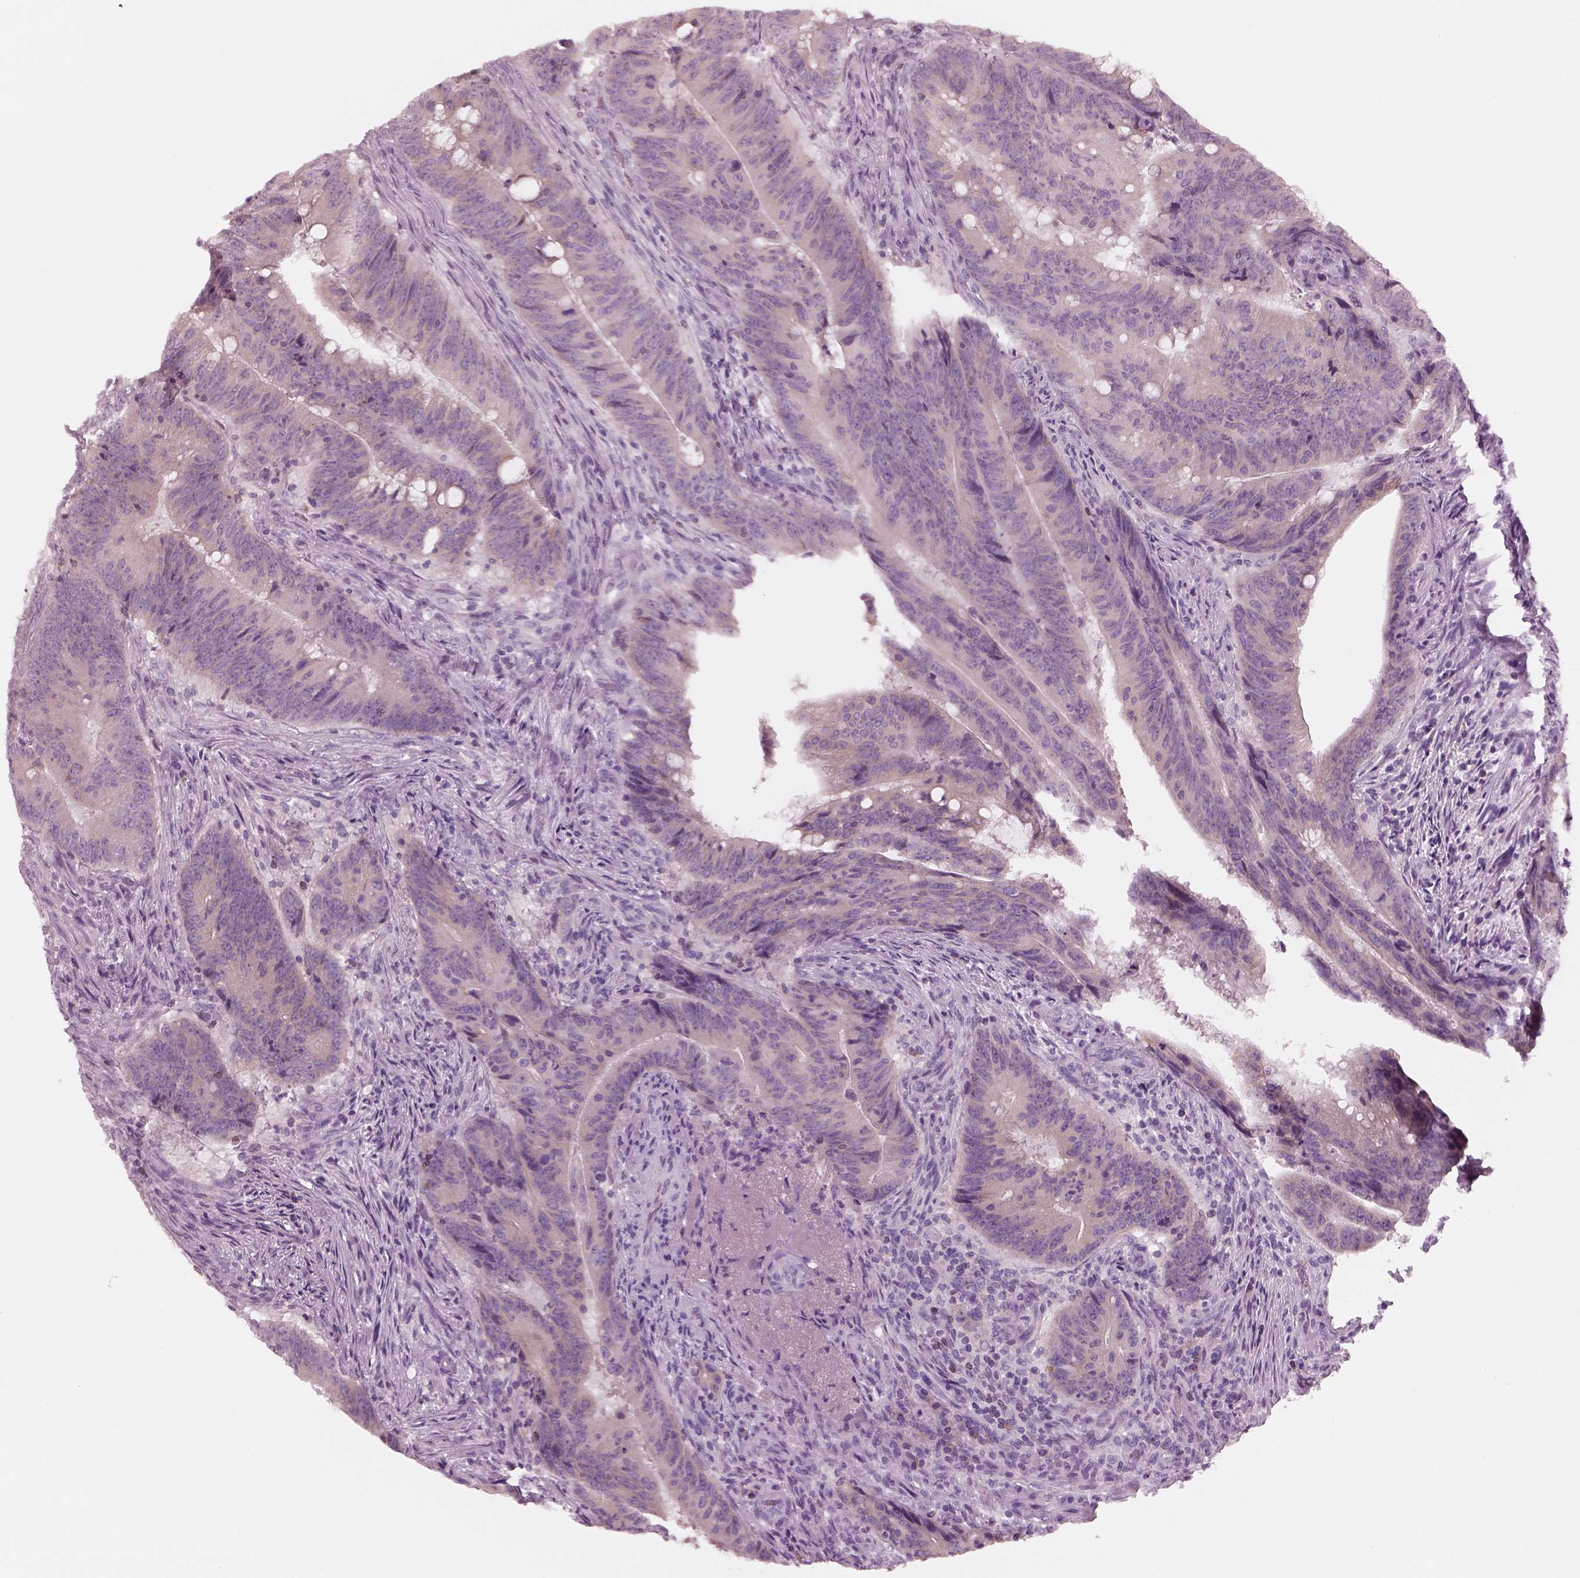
{"staining": {"intensity": "negative", "quantity": "none", "location": "none"}, "tissue": "colorectal cancer", "cell_type": "Tumor cells", "image_type": "cancer", "snomed": [{"axis": "morphology", "description": "Adenocarcinoma, NOS"}, {"axis": "topography", "description": "Colon"}], "caption": "Immunohistochemistry image of neoplastic tissue: colorectal cancer stained with DAB (3,3'-diaminobenzidine) exhibits no significant protein positivity in tumor cells.", "gene": "SLC27A2", "patient": {"sex": "female", "age": 87}}